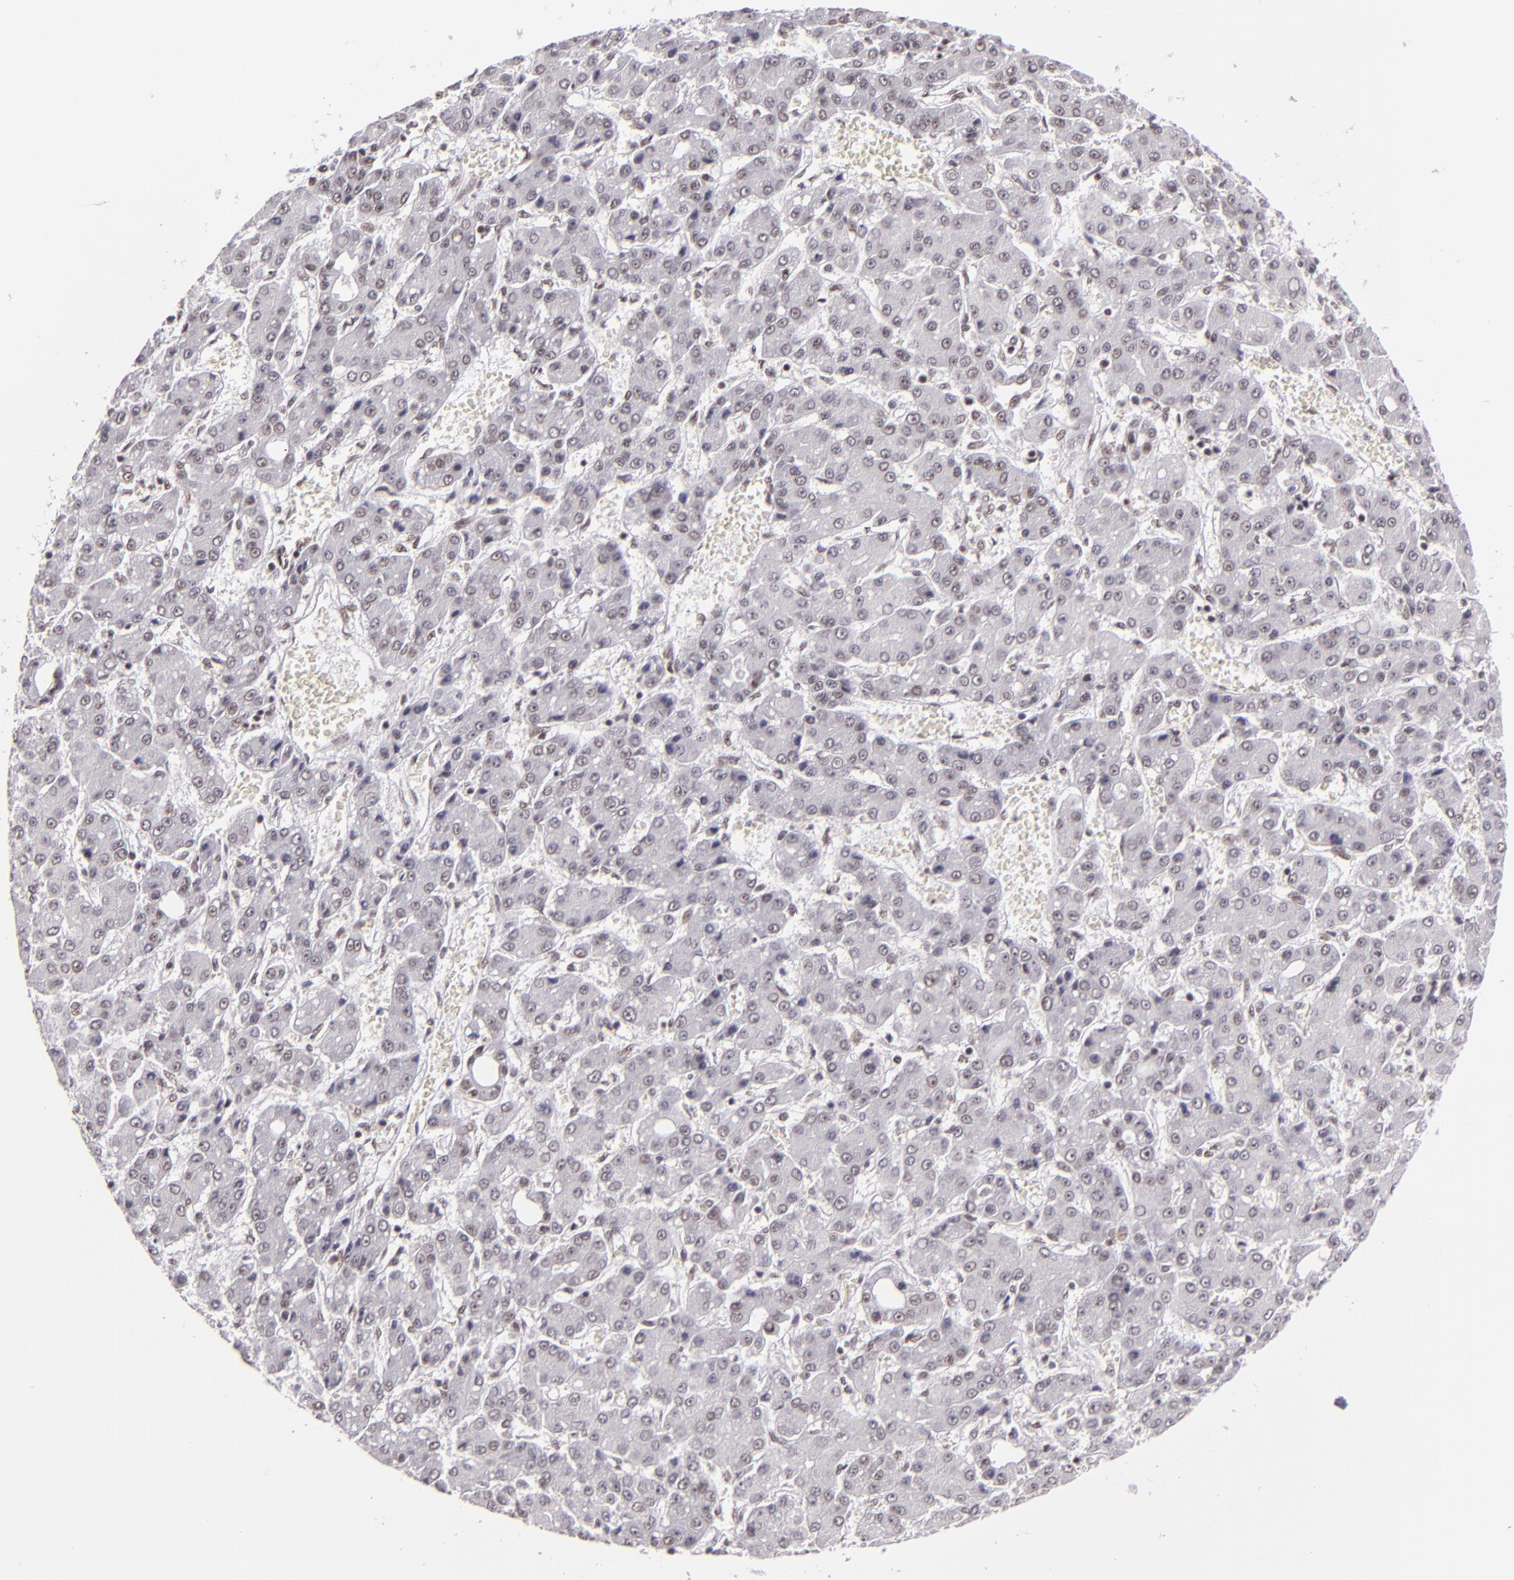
{"staining": {"intensity": "weak", "quantity": "<25%", "location": "nuclear"}, "tissue": "liver cancer", "cell_type": "Tumor cells", "image_type": "cancer", "snomed": [{"axis": "morphology", "description": "Carcinoma, Hepatocellular, NOS"}, {"axis": "topography", "description": "Liver"}], "caption": "A high-resolution micrograph shows immunohistochemistry (IHC) staining of liver cancer, which displays no significant positivity in tumor cells.", "gene": "BRD8", "patient": {"sex": "male", "age": 69}}